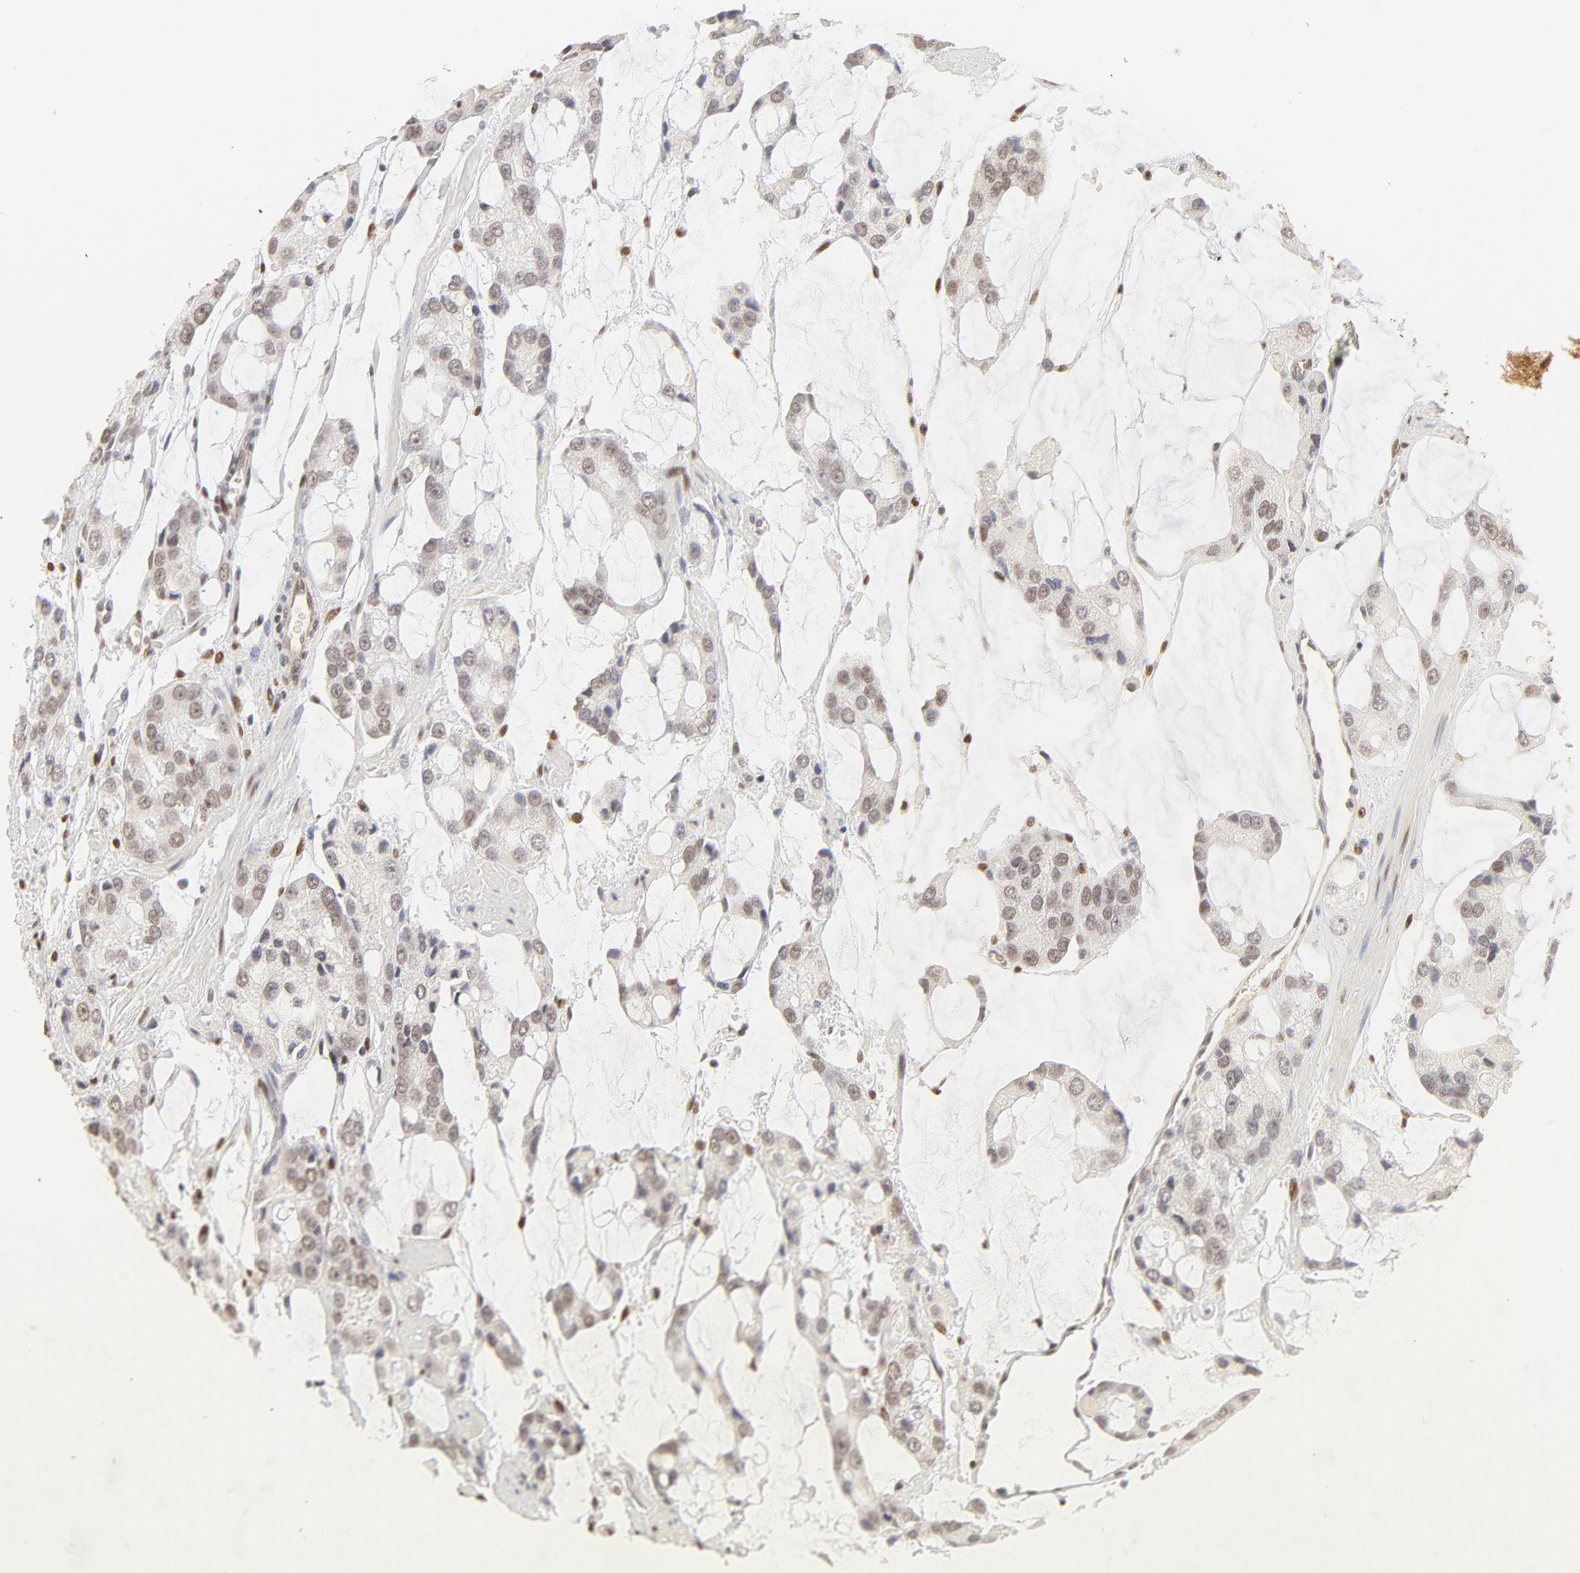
{"staining": {"intensity": "weak", "quantity": "<25%", "location": "nuclear"}, "tissue": "prostate cancer", "cell_type": "Tumor cells", "image_type": "cancer", "snomed": [{"axis": "morphology", "description": "Adenocarcinoma, High grade"}, {"axis": "topography", "description": "Prostate"}], "caption": "This is an IHC micrograph of human high-grade adenocarcinoma (prostate). There is no positivity in tumor cells.", "gene": "PBX3", "patient": {"sex": "male", "age": 67}}